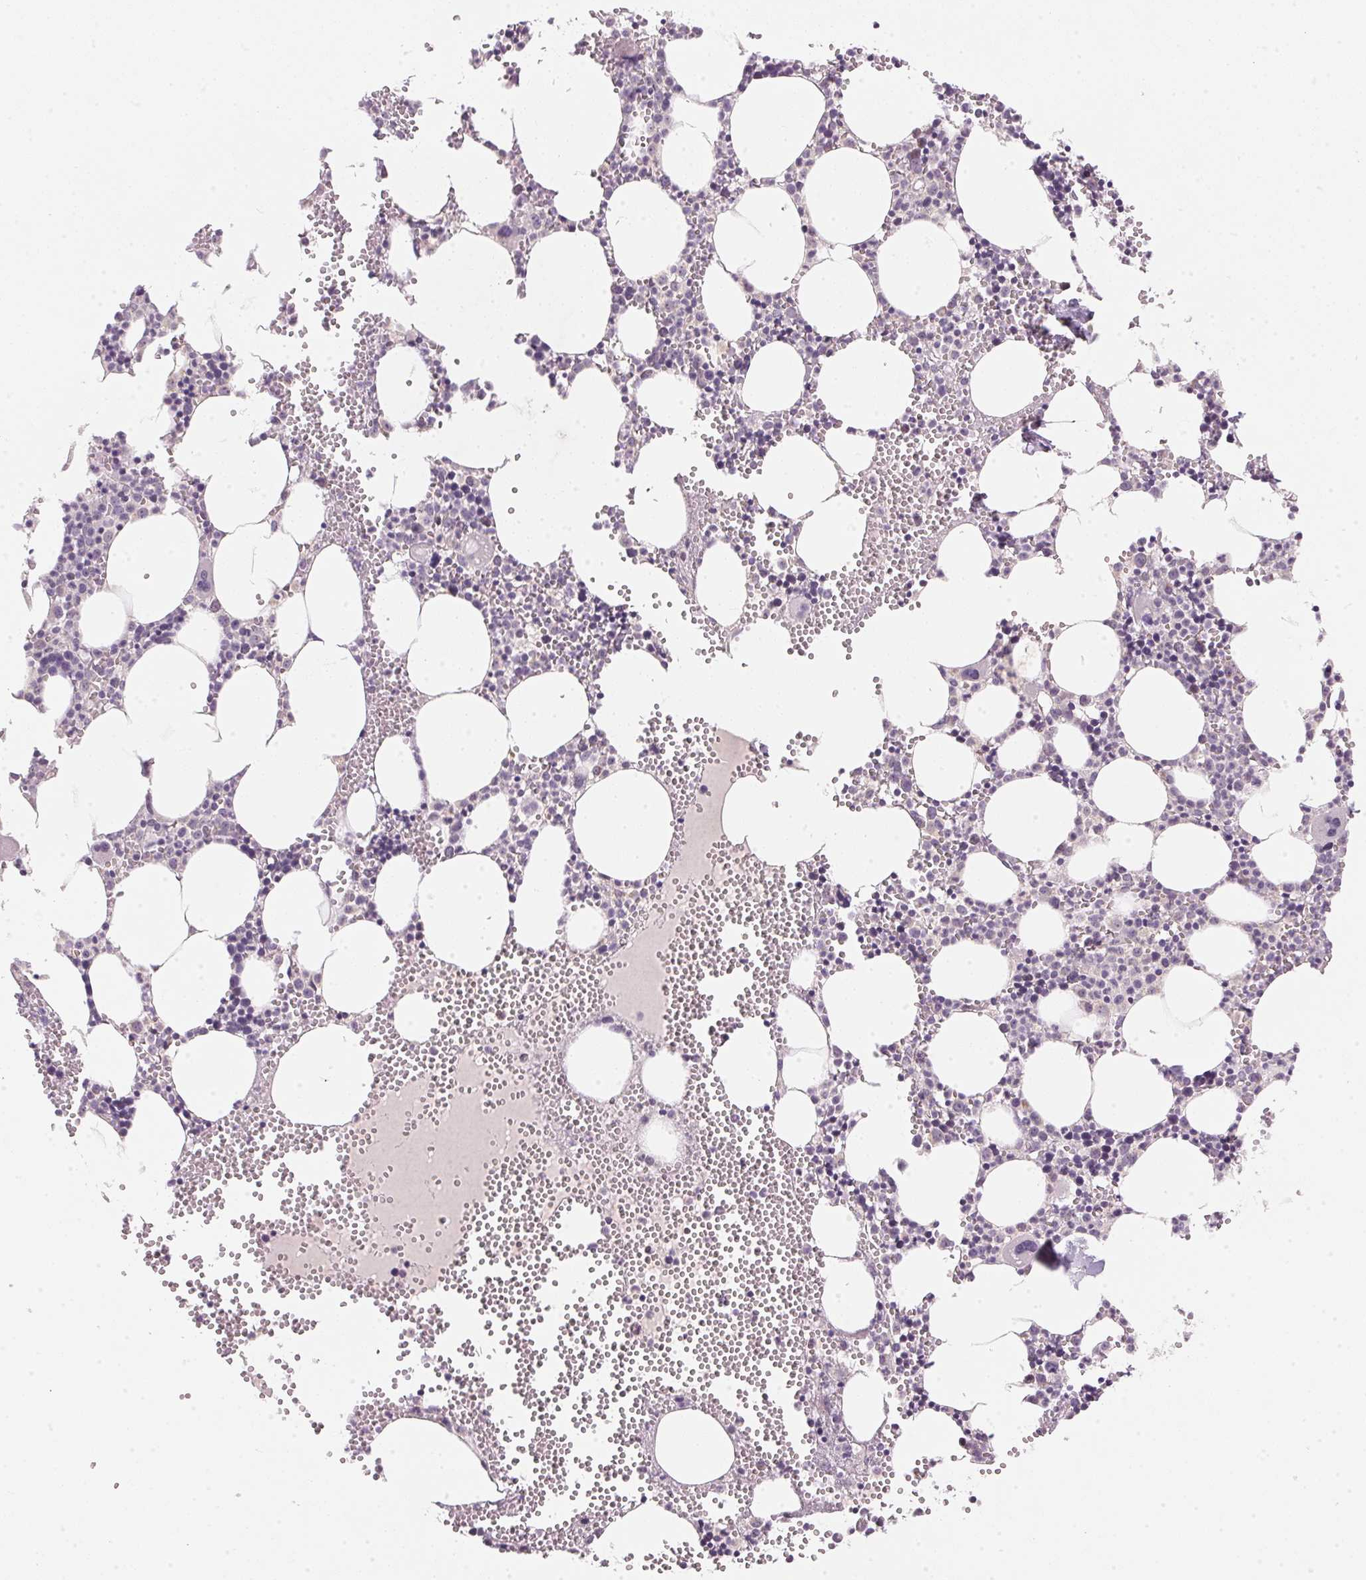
{"staining": {"intensity": "negative", "quantity": "none", "location": "none"}, "tissue": "bone marrow", "cell_type": "Hematopoietic cells", "image_type": "normal", "snomed": [{"axis": "morphology", "description": "Normal tissue, NOS"}, {"axis": "topography", "description": "Bone marrow"}], "caption": "This is an IHC histopathology image of benign bone marrow. There is no expression in hematopoietic cells.", "gene": "COQ7", "patient": {"sex": "male", "age": 89}}